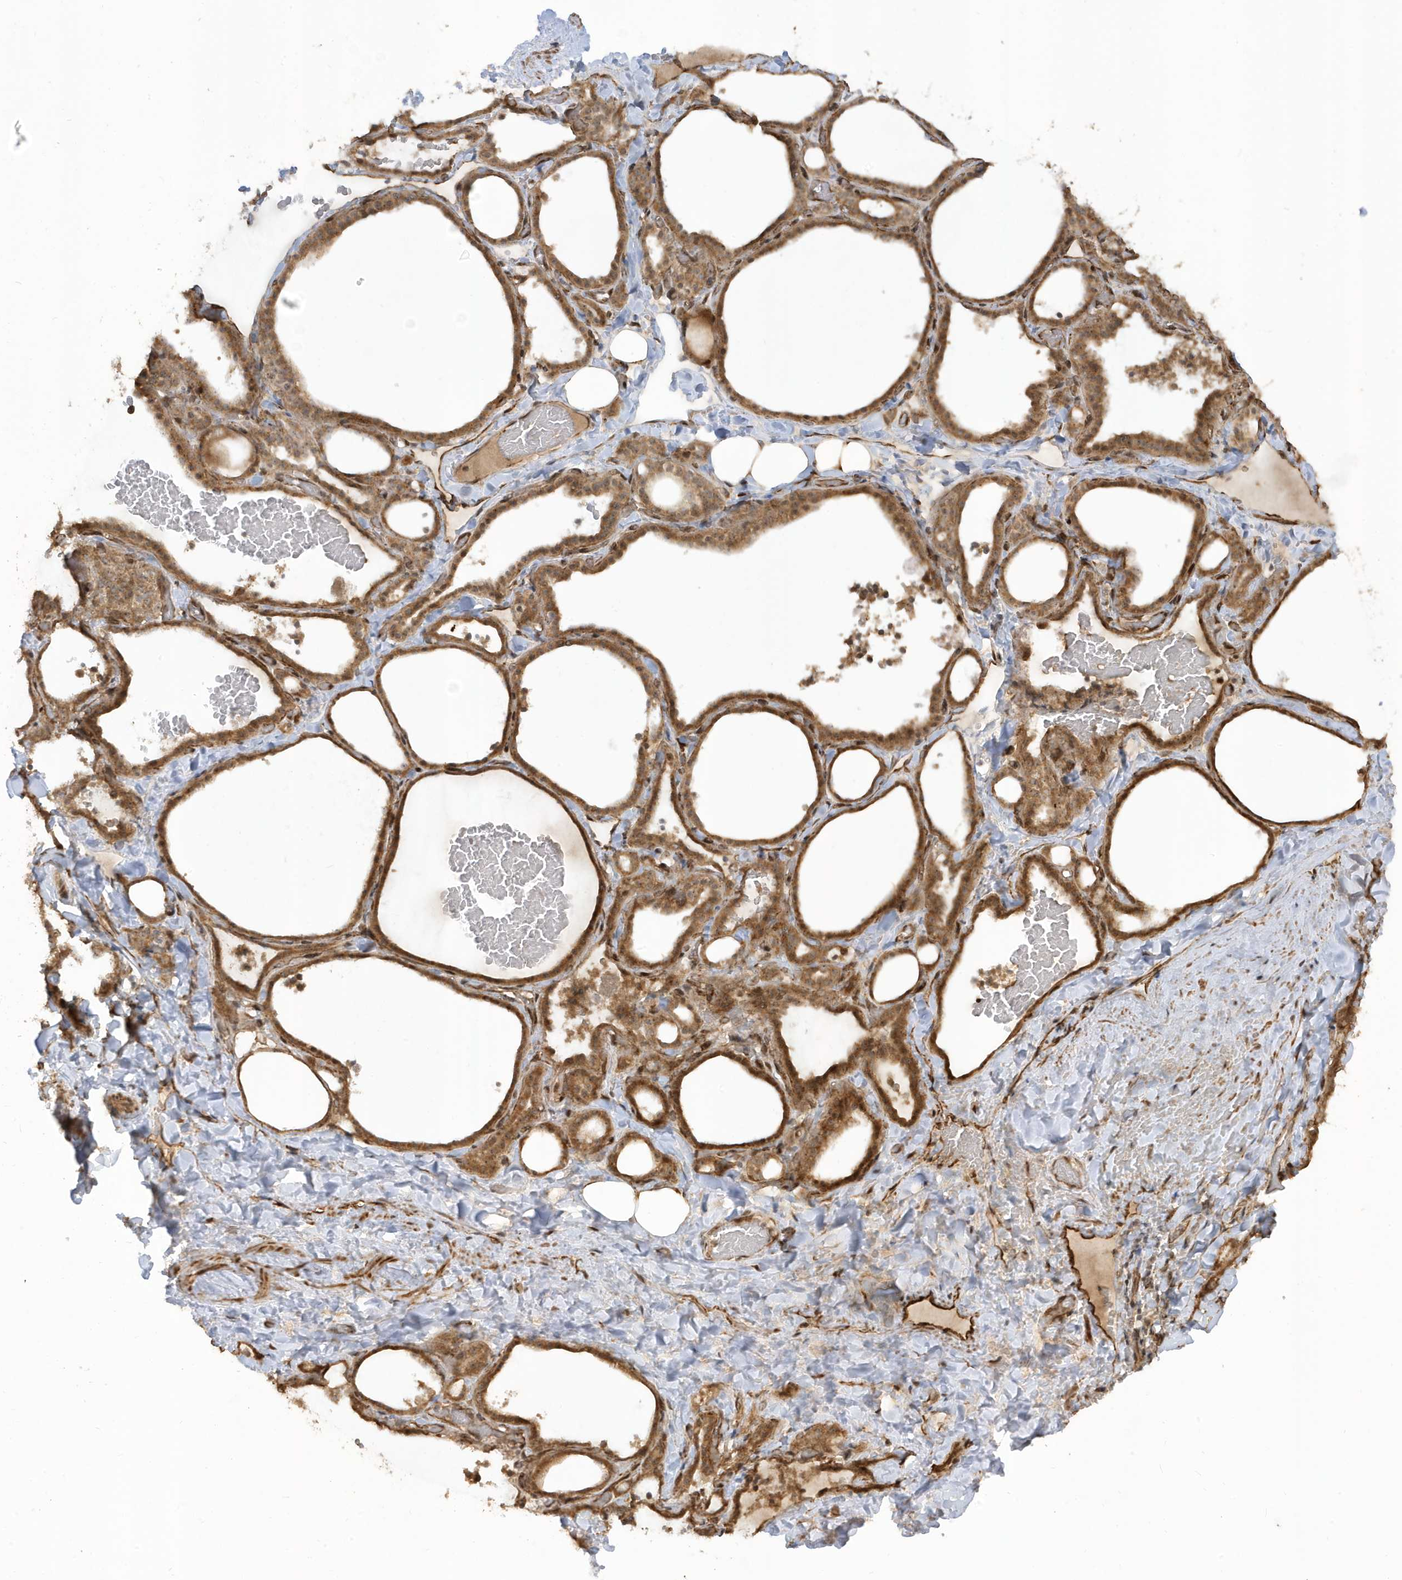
{"staining": {"intensity": "moderate", "quantity": ">75%", "location": "cytoplasmic/membranous"}, "tissue": "thyroid gland", "cell_type": "Glandular cells", "image_type": "normal", "snomed": [{"axis": "morphology", "description": "Normal tissue, NOS"}, {"axis": "topography", "description": "Thyroid gland"}], "caption": "IHC histopathology image of unremarkable thyroid gland: thyroid gland stained using IHC shows medium levels of moderate protein expression localized specifically in the cytoplasmic/membranous of glandular cells, appearing as a cytoplasmic/membranous brown color.", "gene": "ECM2", "patient": {"sex": "female", "age": 22}}